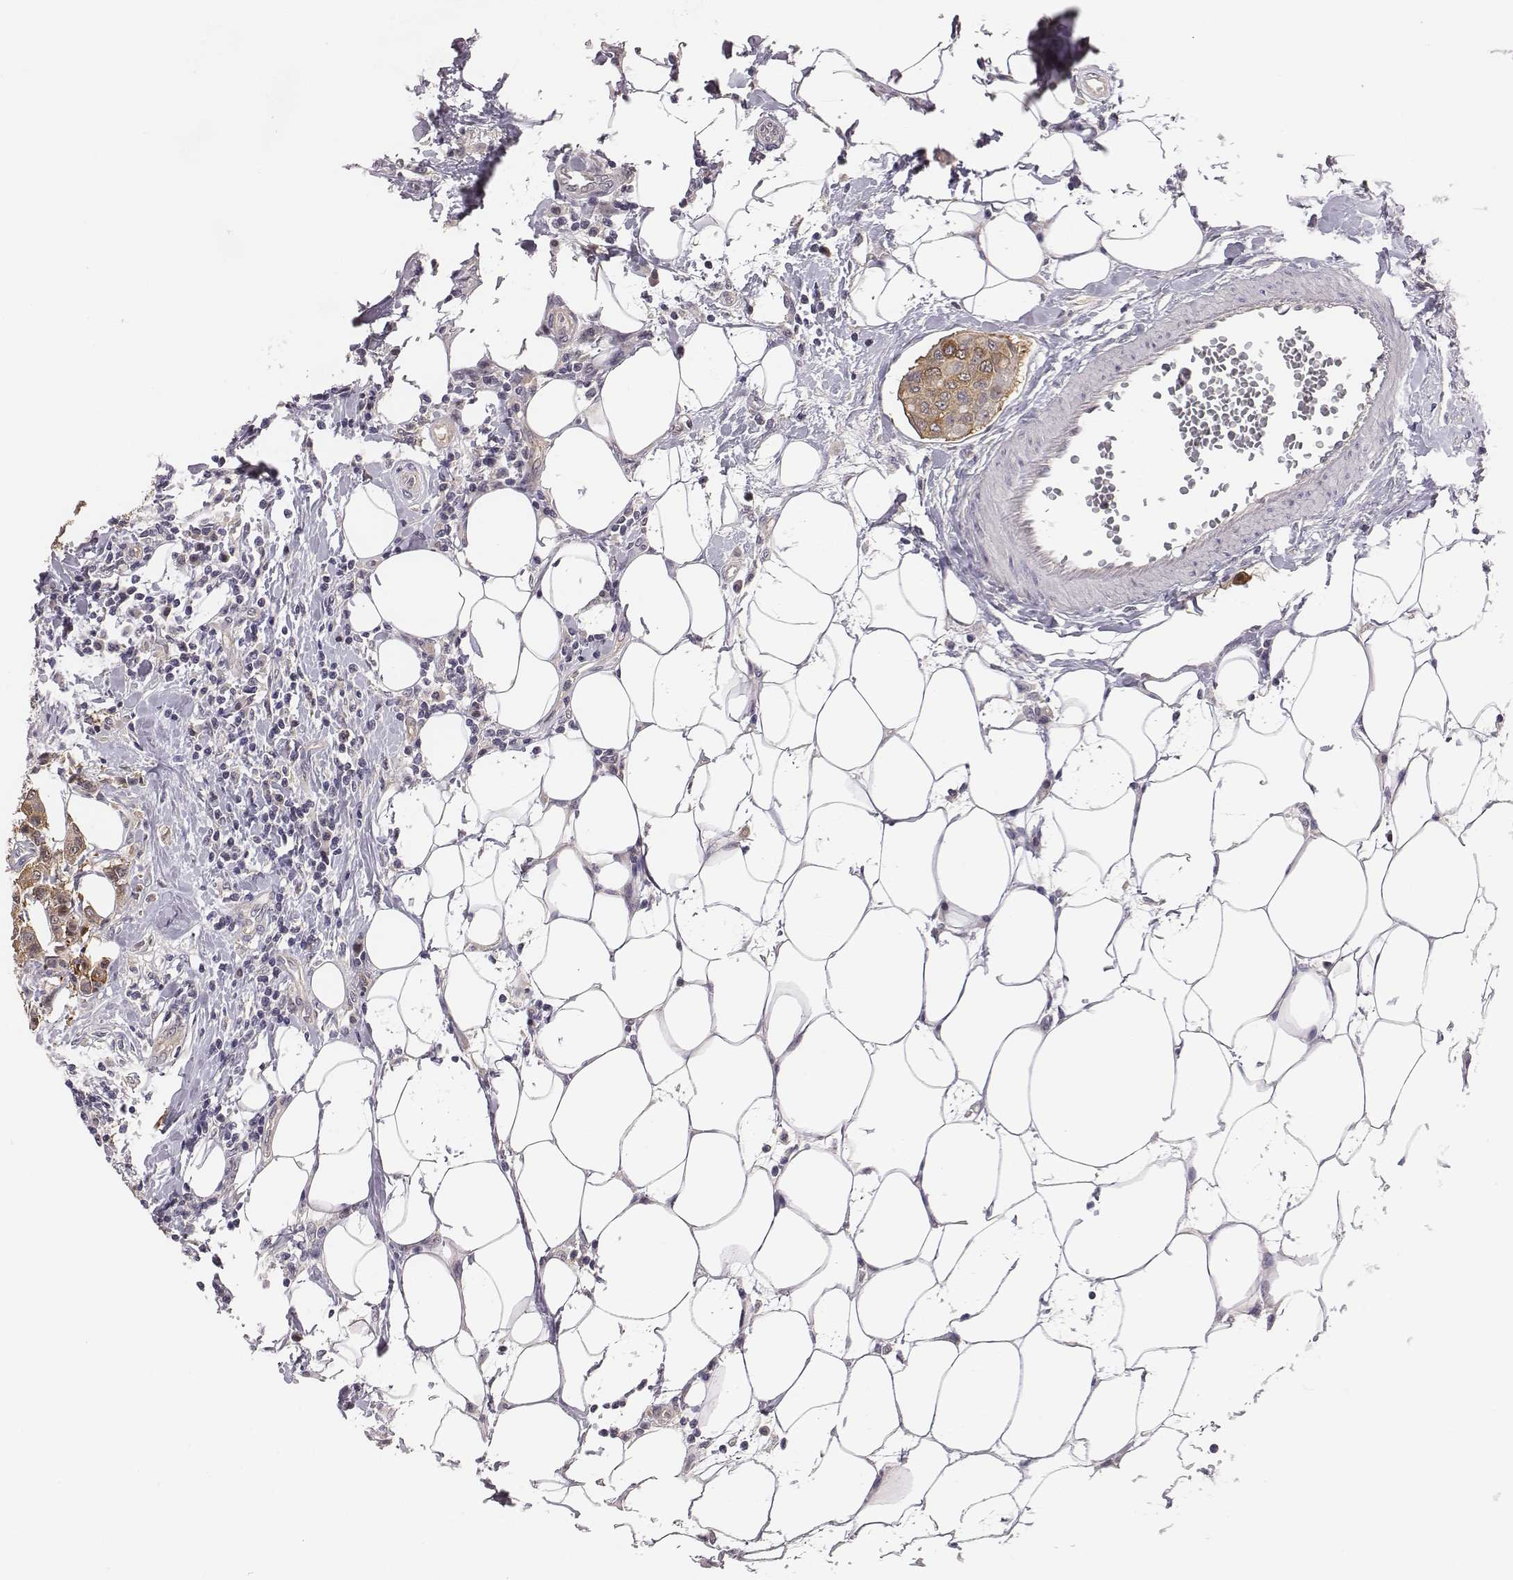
{"staining": {"intensity": "weak", "quantity": ">75%", "location": "cytoplasmic/membranous"}, "tissue": "breast cancer", "cell_type": "Tumor cells", "image_type": "cancer", "snomed": [{"axis": "morphology", "description": "Duct carcinoma"}, {"axis": "topography", "description": "Breast"}], "caption": "Protein analysis of breast cancer (intraductal carcinoma) tissue demonstrates weak cytoplasmic/membranous positivity in approximately >75% of tumor cells.", "gene": "SMURF2", "patient": {"sex": "female", "age": 27}}